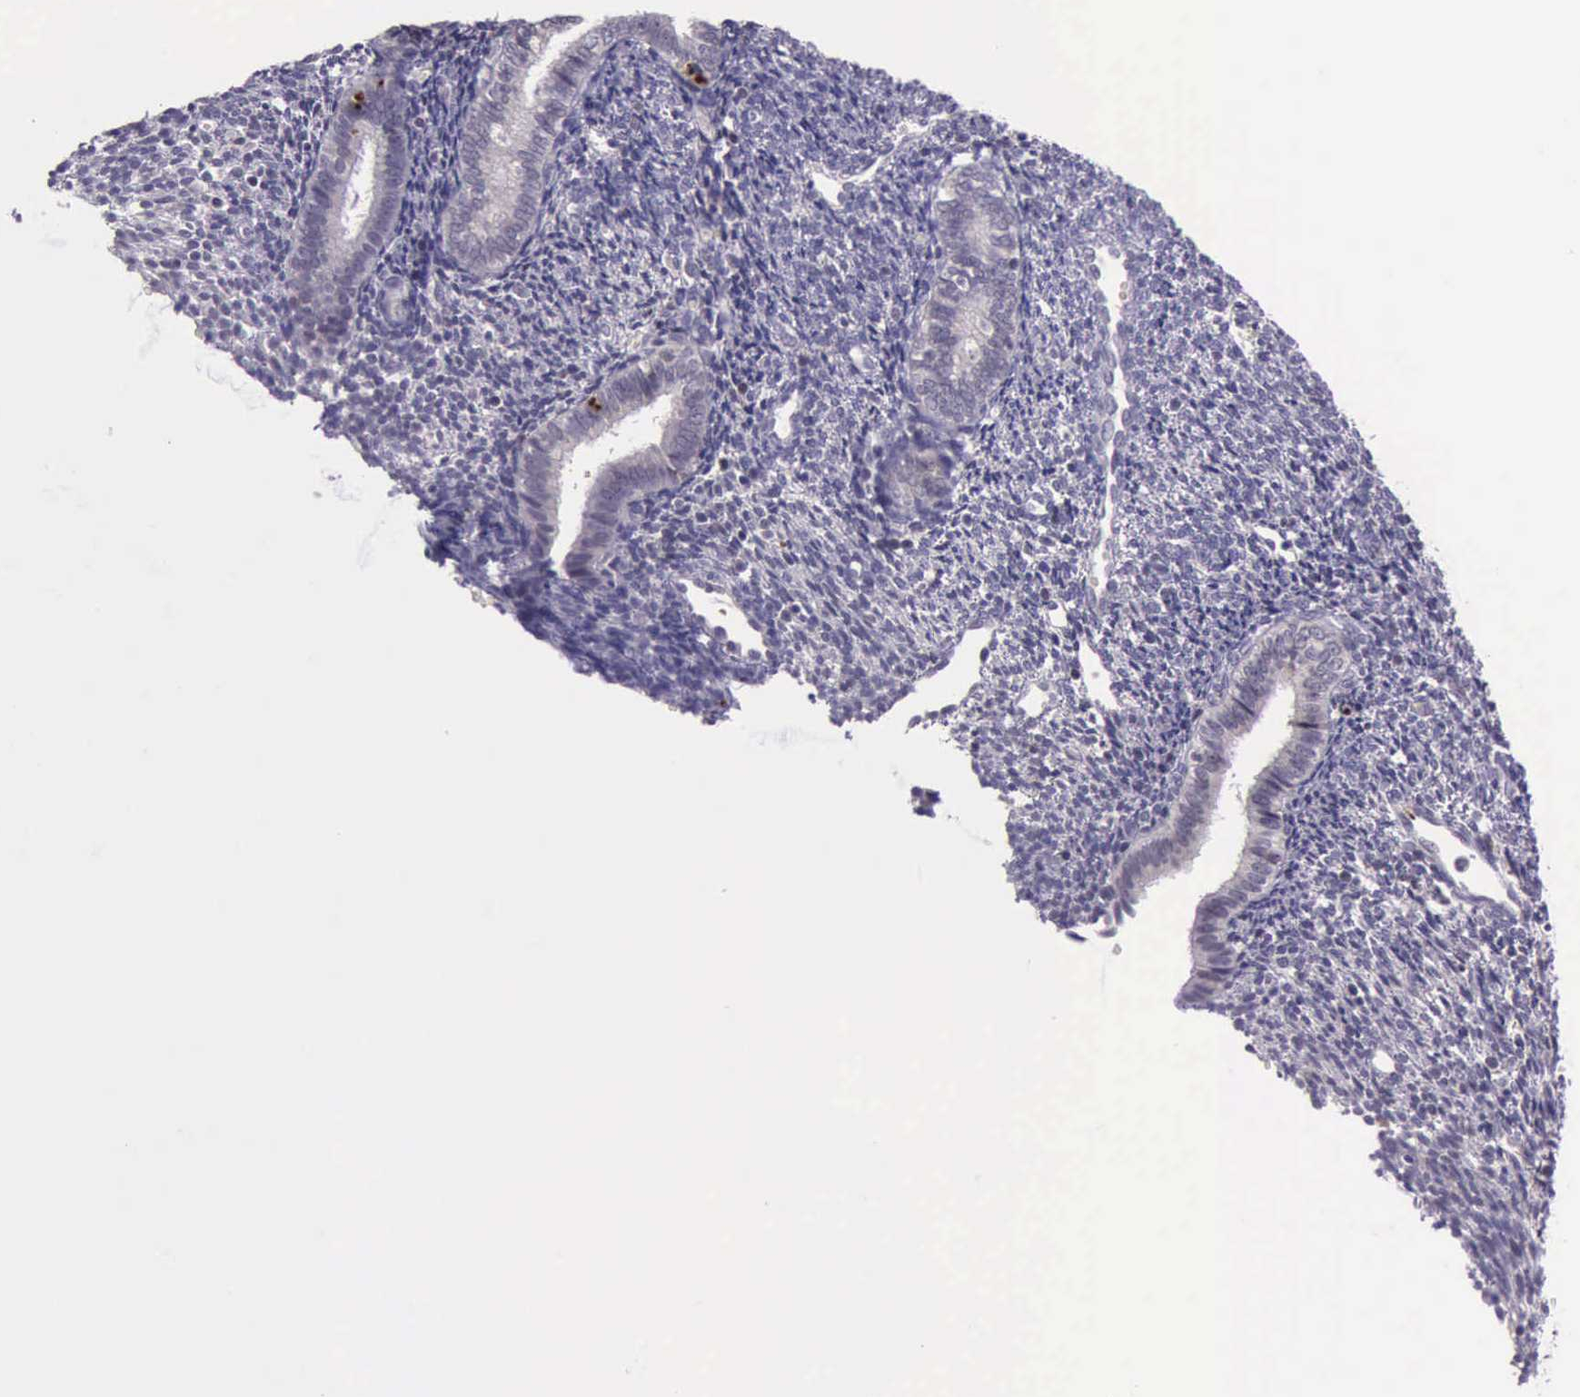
{"staining": {"intensity": "negative", "quantity": "none", "location": "none"}, "tissue": "endometrium", "cell_type": "Cells in endometrial stroma", "image_type": "normal", "snomed": [{"axis": "morphology", "description": "Normal tissue, NOS"}, {"axis": "topography", "description": "Endometrium"}], "caption": "Immunohistochemical staining of normal human endometrium exhibits no significant staining in cells in endometrial stroma. Nuclei are stained in blue.", "gene": "PARP1", "patient": {"sex": "female", "age": 27}}